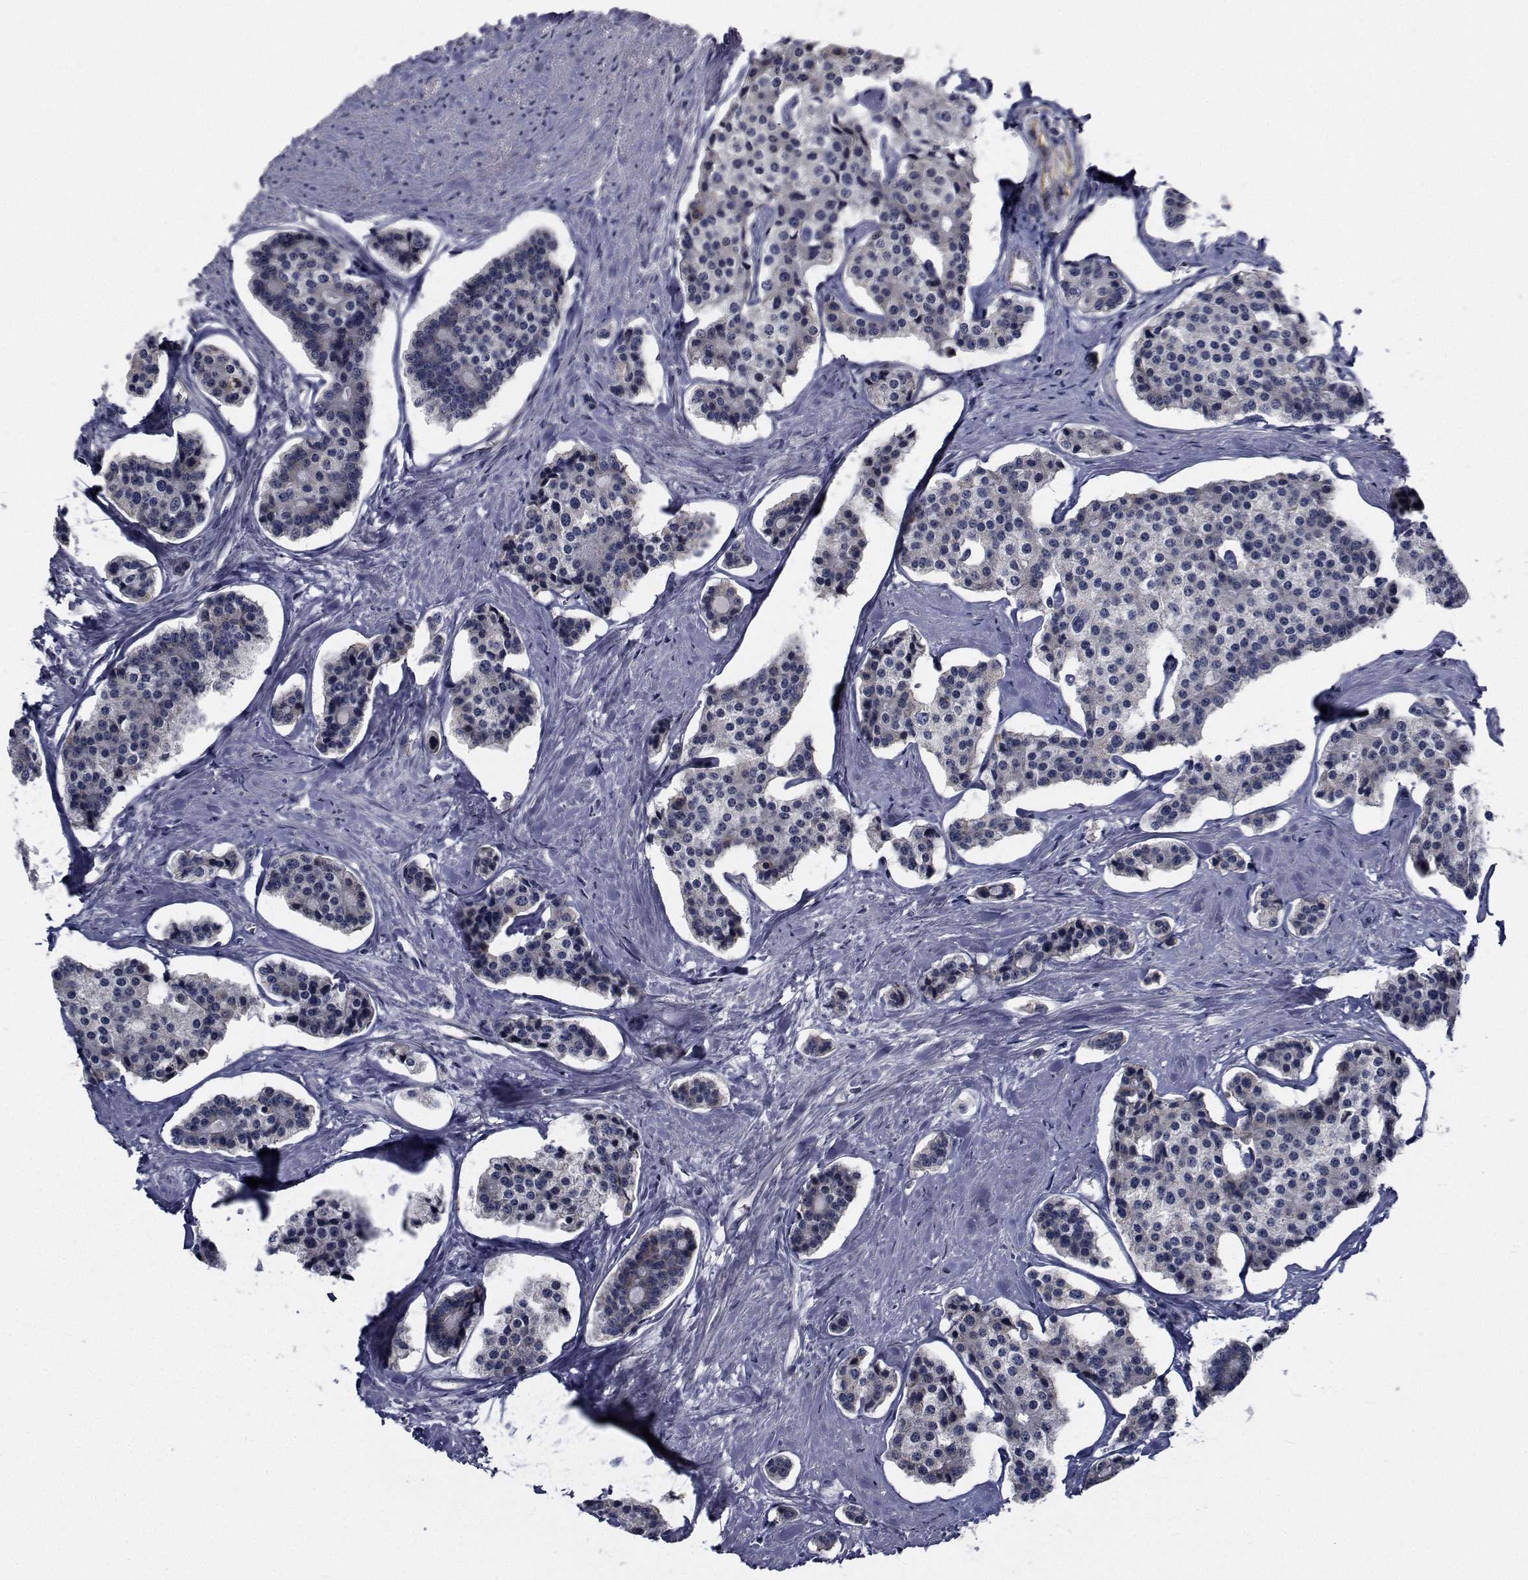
{"staining": {"intensity": "negative", "quantity": "none", "location": "none"}, "tissue": "carcinoid", "cell_type": "Tumor cells", "image_type": "cancer", "snomed": [{"axis": "morphology", "description": "Carcinoid, malignant, NOS"}, {"axis": "topography", "description": "Small intestine"}], "caption": "A high-resolution photomicrograph shows immunohistochemistry staining of carcinoid (malignant), which exhibits no significant staining in tumor cells. The staining was performed using DAB (3,3'-diaminobenzidine) to visualize the protein expression in brown, while the nuclei were stained in blue with hematoxylin (Magnification: 20x).", "gene": "TTBK1", "patient": {"sex": "female", "age": 65}}